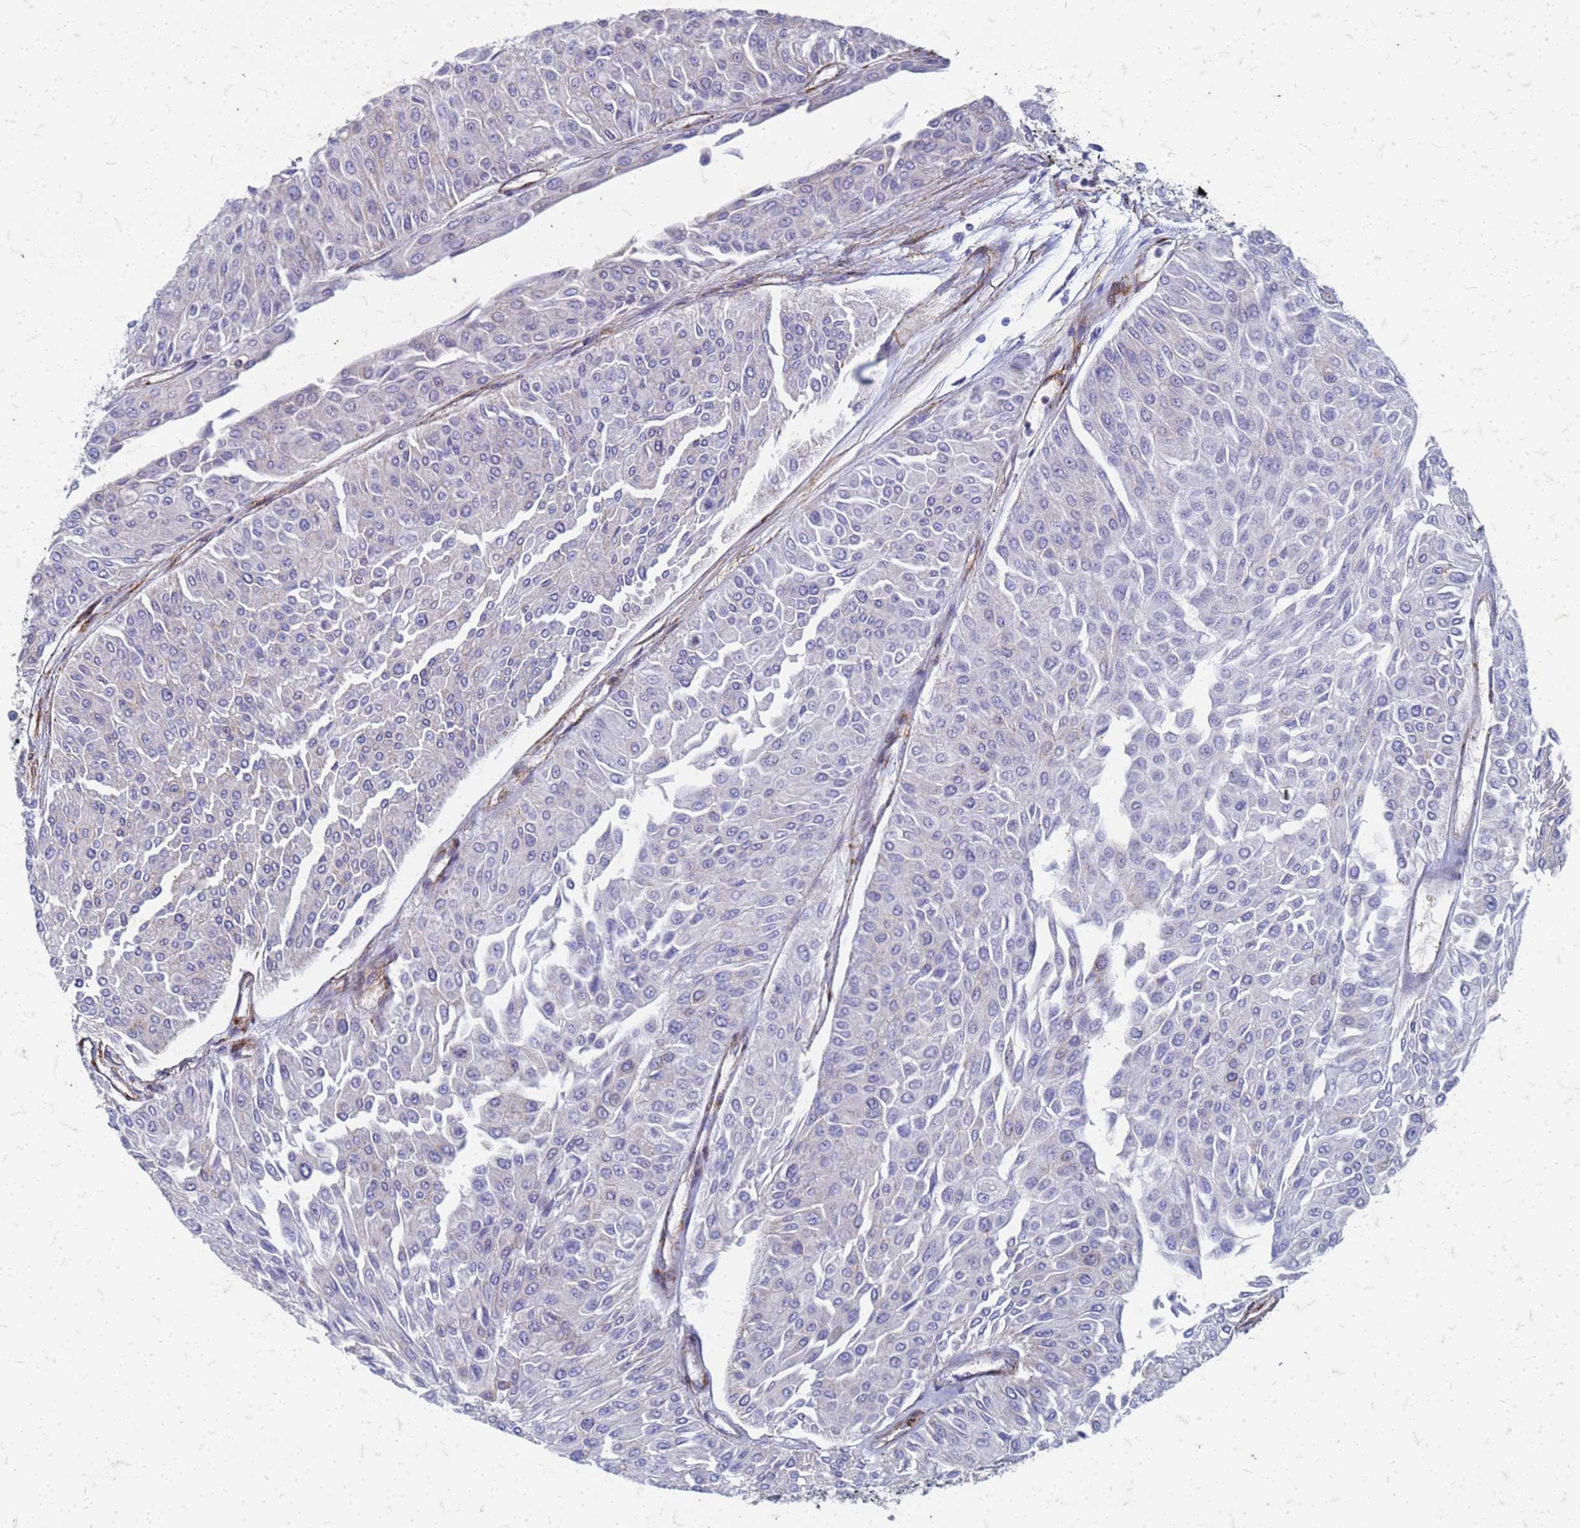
{"staining": {"intensity": "negative", "quantity": "none", "location": "none"}, "tissue": "urothelial cancer", "cell_type": "Tumor cells", "image_type": "cancer", "snomed": [{"axis": "morphology", "description": "Urothelial carcinoma, Low grade"}, {"axis": "topography", "description": "Urinary bladder"}], "caption": "Histopathology image shows no protein expression in tumor cells of urothelial cancer tissue.", "gene": "TRIM64B", "patient": {"sex": "male", "age": 67}}